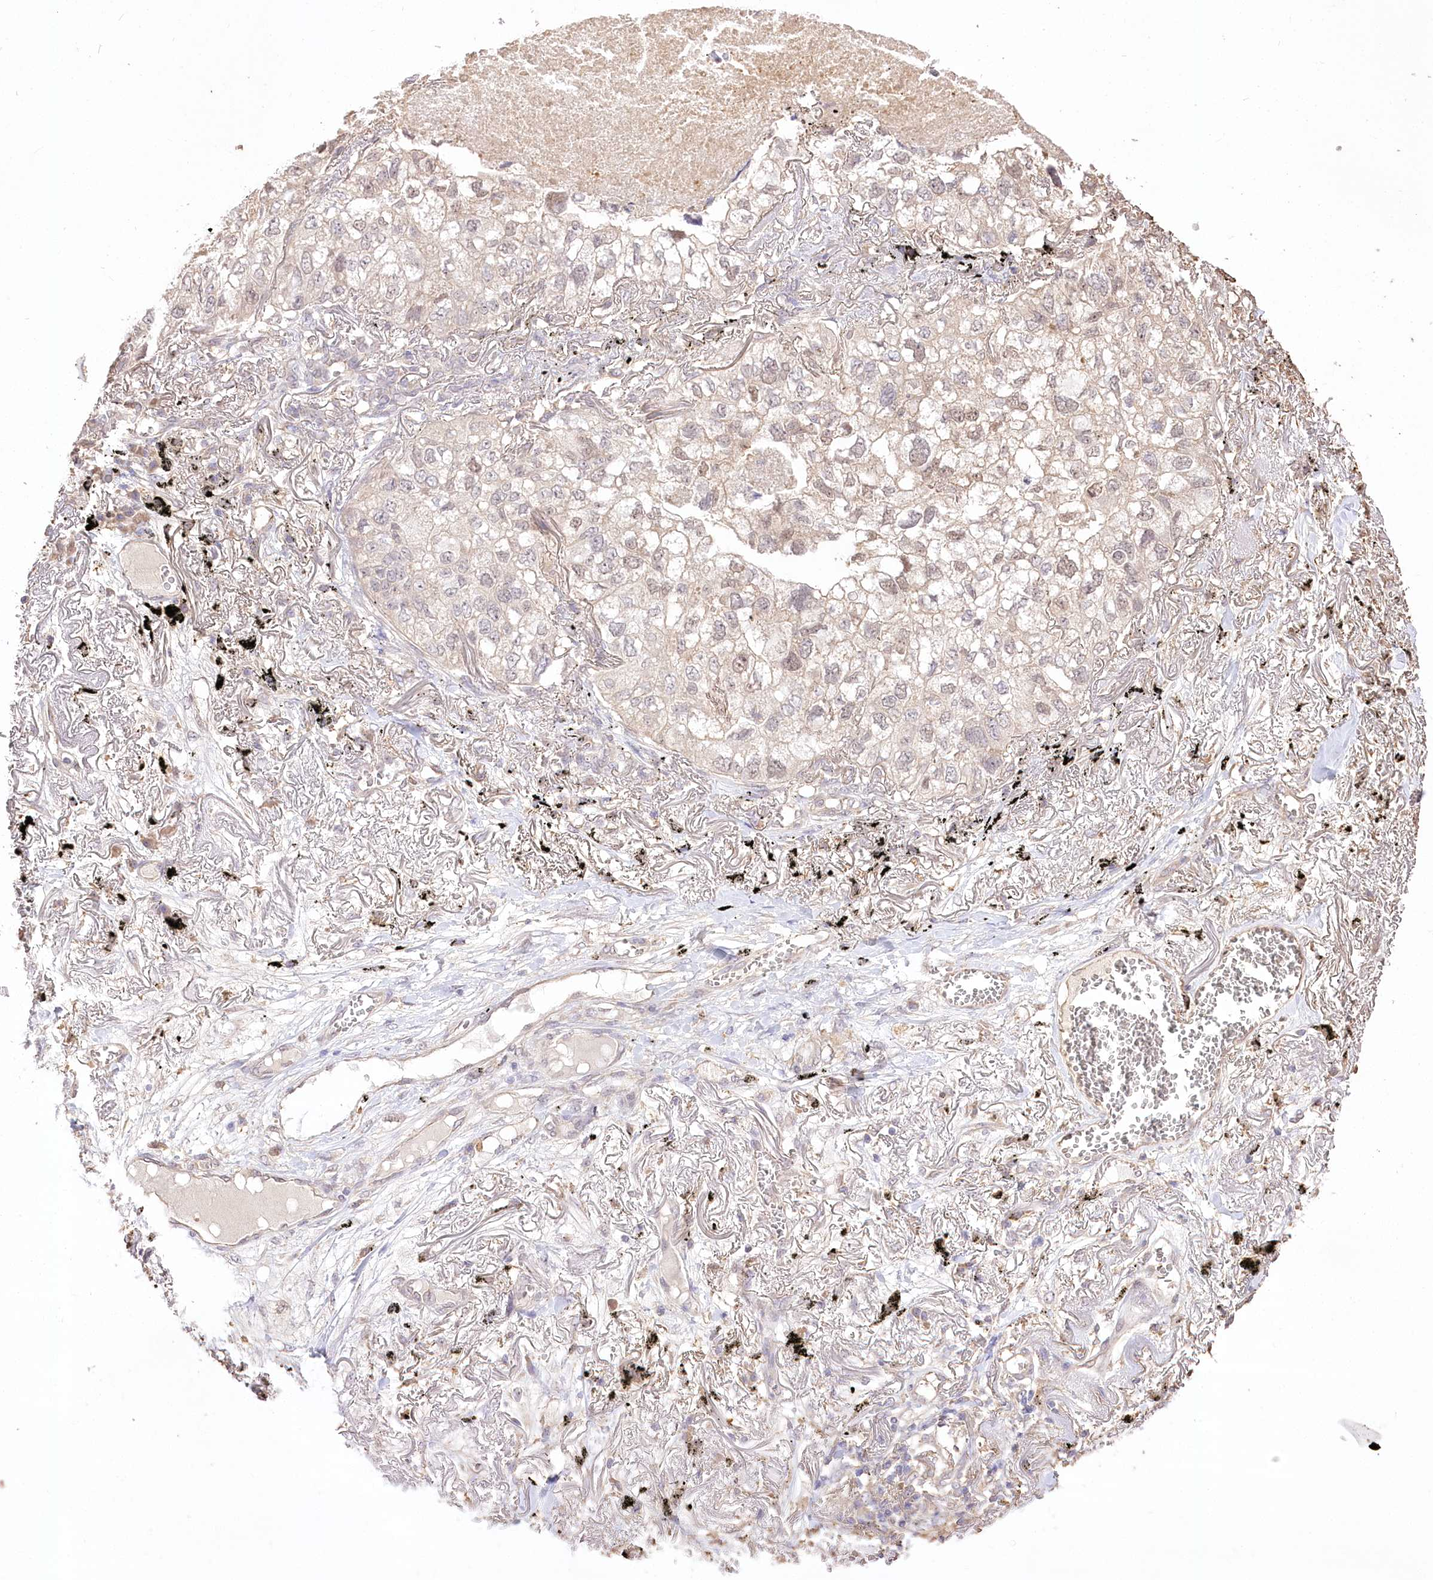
{"staining": {"intensity": "weak", "quantity": "<25%", "location": "nuclear"}, "tissue": "lung cancer", "cell_type": "Tumor cells", "image_type": "cancer", "snomed": [{"axis": "morphology", "description": "Adenocarcinoma, NOS"}, {"axis": "topography", "description": "Lung"}], "caption": "Immunohistochemistry (IHC) of lung cancer (adenocarcinoma) exhibits no staining in tumor cells.", "gene": "R3HDM2", "patient": {"sex": "male", "age": 65}}